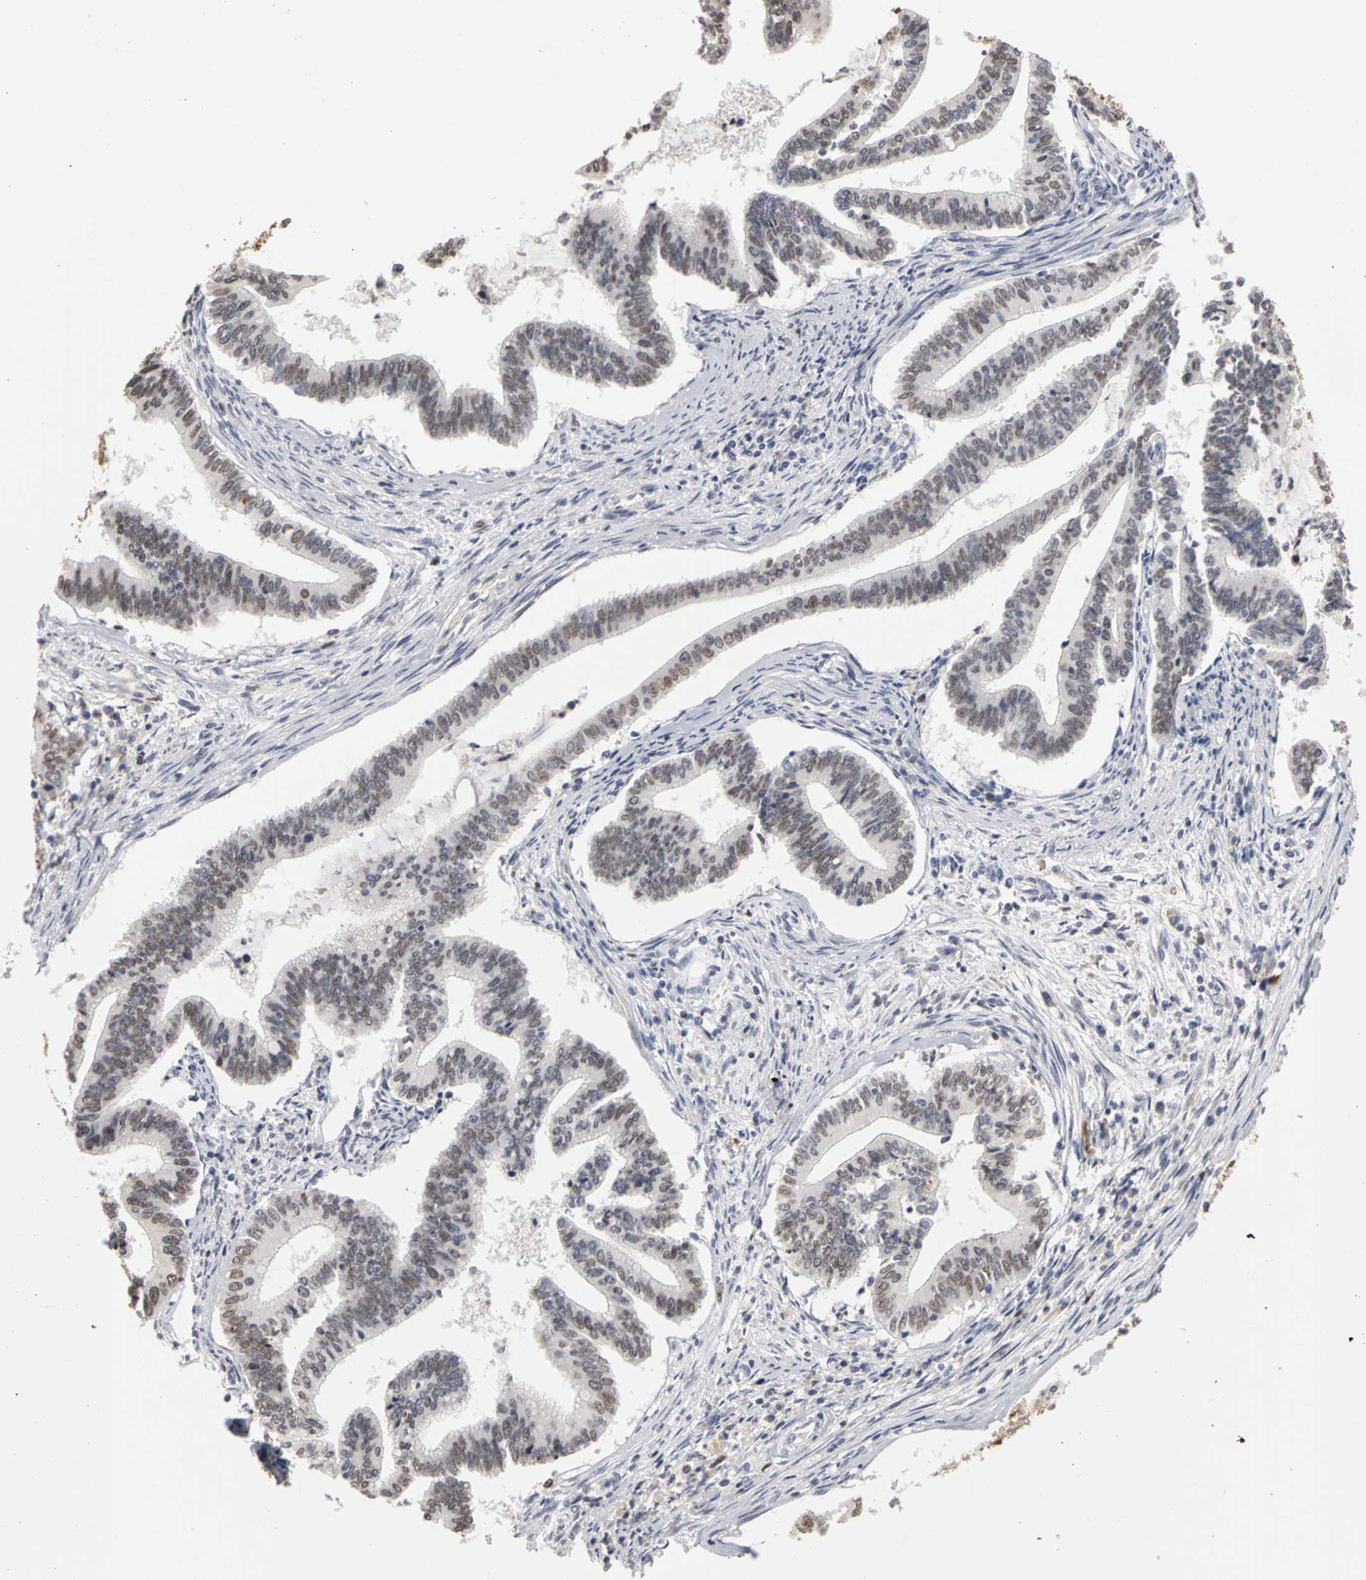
{"staining": {"intensity": "weak", "quantity": "25%-75%", "location": "nuclear"}, "tissue": "cervical cancer", "cell_type": "Tumor cells", "image_type": "cancer", "snomed": [{"axis": "morphology", "description": "Adenocarcinoma, NOS"}, {"axis": "topography", "description": "Cervix"}], "caption": "A brown stain highlights weak nuclear positivity of a protein in human adenocarcinoma (cervical) tumor cells.", "gene": "MCM6", "patient": {"sex": "female", "age": 36}}